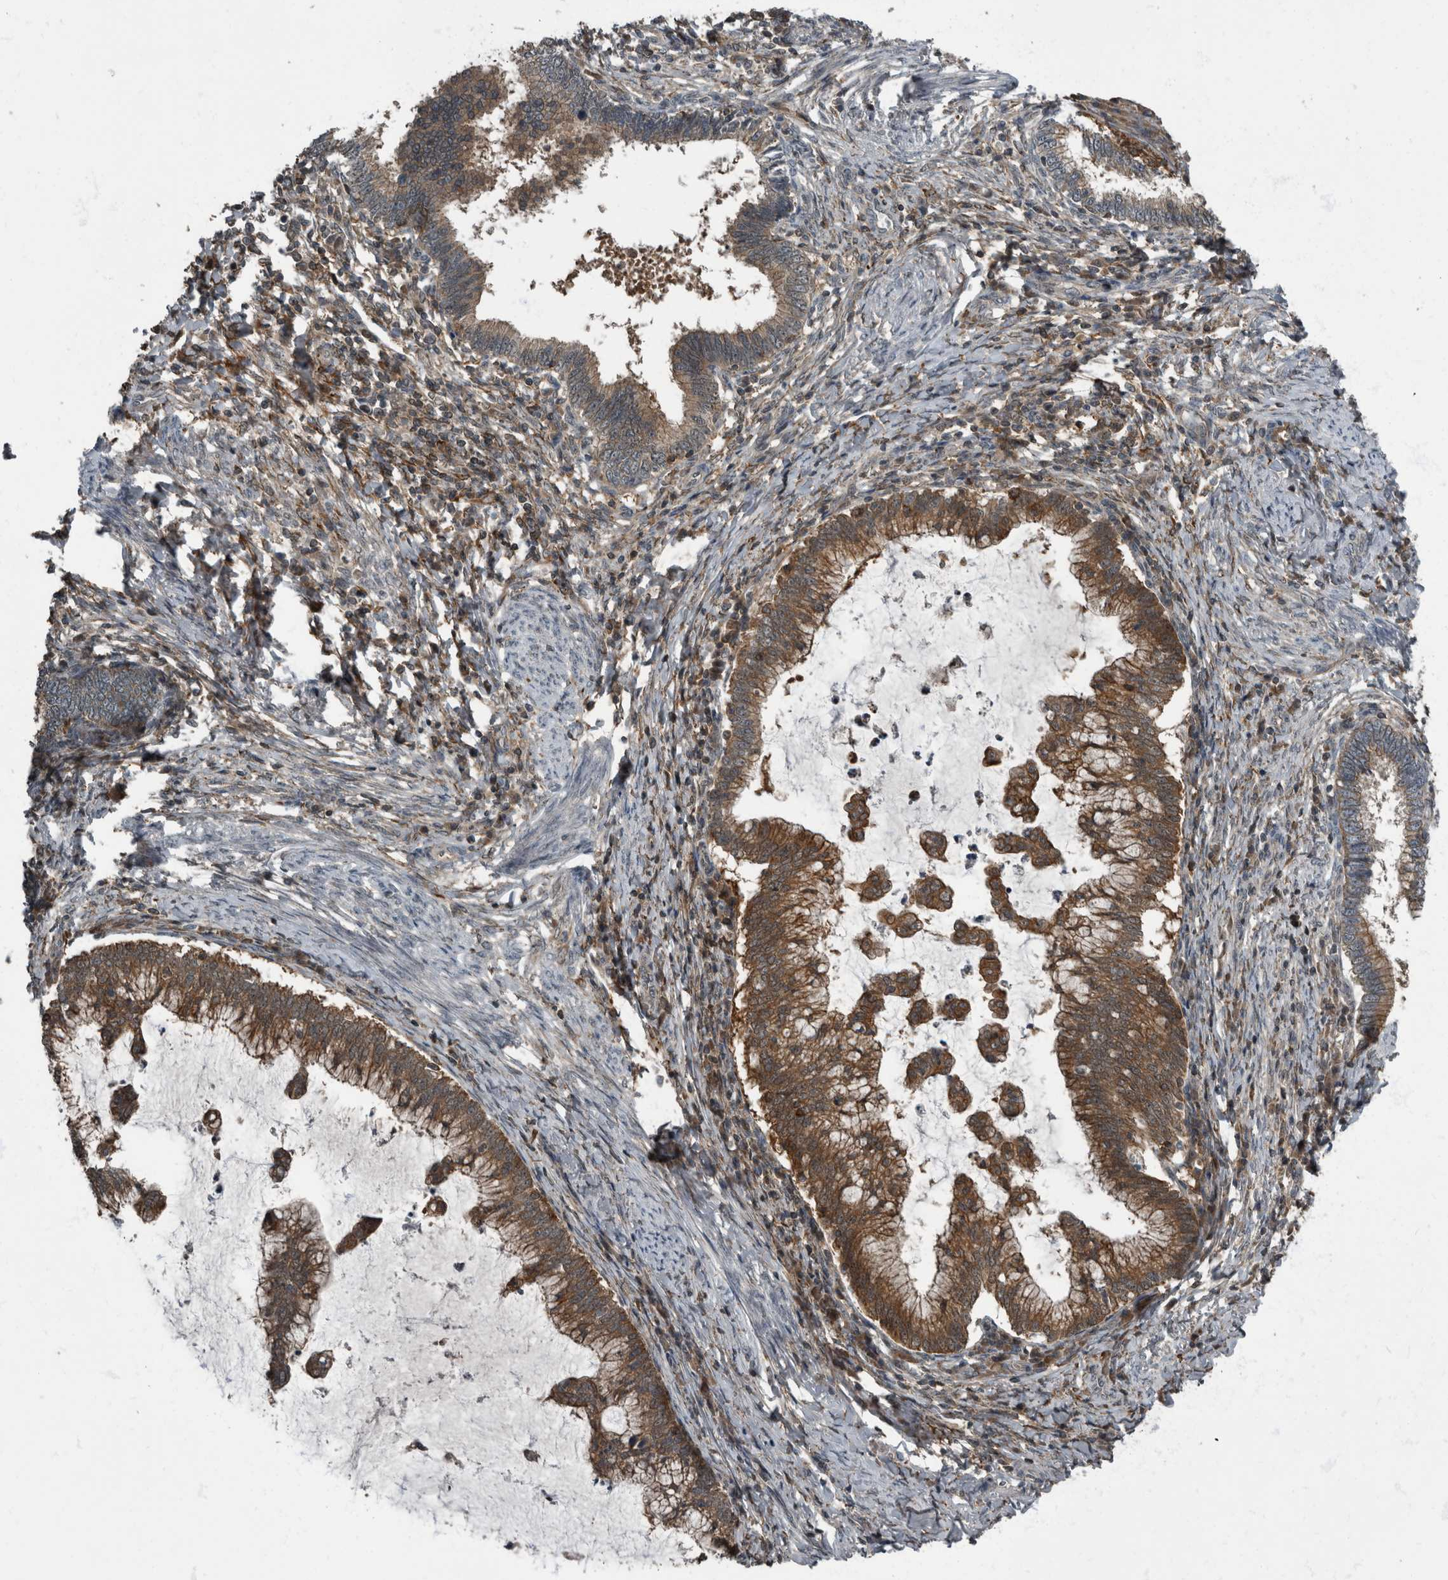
{"staining": {"intensity": "moderate", "quantity": ">75%", "location": "cytoplasmic/membranous"}, "tissue": "cervical cancer", "cell_type": "Tumor cells", "image_type": "cancer", "snomed": [{"axis": "morphology", "description": "Adenocarcinoma, NOS"}, {"axis": "topography", "description": "Cervix"}], "caption": "This is a histology image of immunohistochemistry (IHC) staining of cervical cancer, which shows moderate expression in the cytoplasmic/membranous of tumor cells.", "gene": "RABGGTB", "patient": {"sex": "female", "age": 36}}